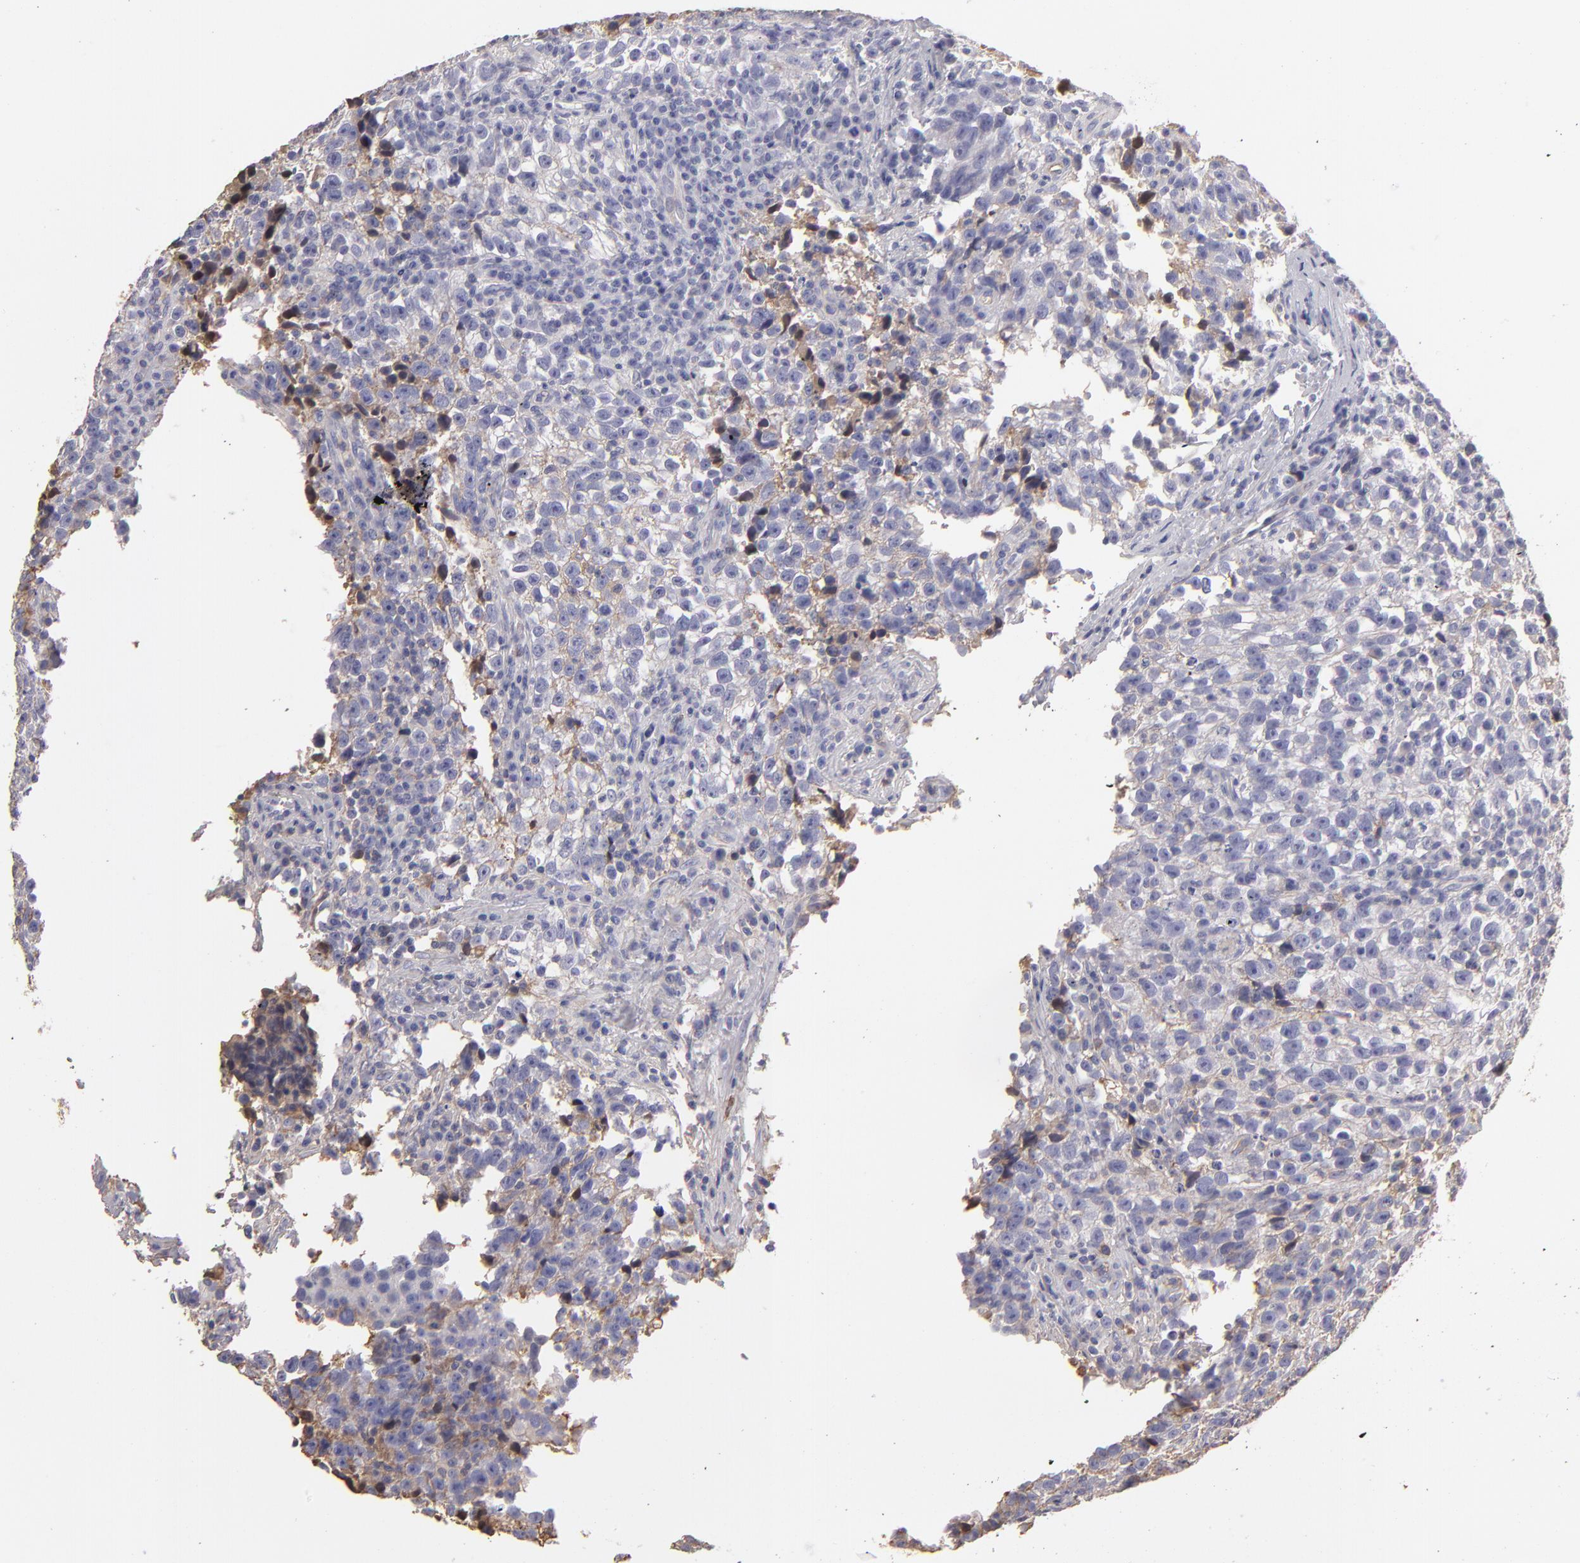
{"staining": {"intensity": "moderate", "quantity": "<25%", "location": "cytoplasmic/membranous"}, "tissue": "testis cancer", "cell_type": "Tumor cells", "image_type": "cancer", "snomed": [{"axis": "morphology", "description": "Seminoma, NOS"}, {"axis": "topography", "description": "Testis"}], "caption": "Testis cancer (seminoma) stained for a protein (brown) shows moderate cytoplasmic/membranous positive expression in about <25% of tumor cells.", "gene": "ABCC4", "patient": {"sex": "male", "age": 38}}